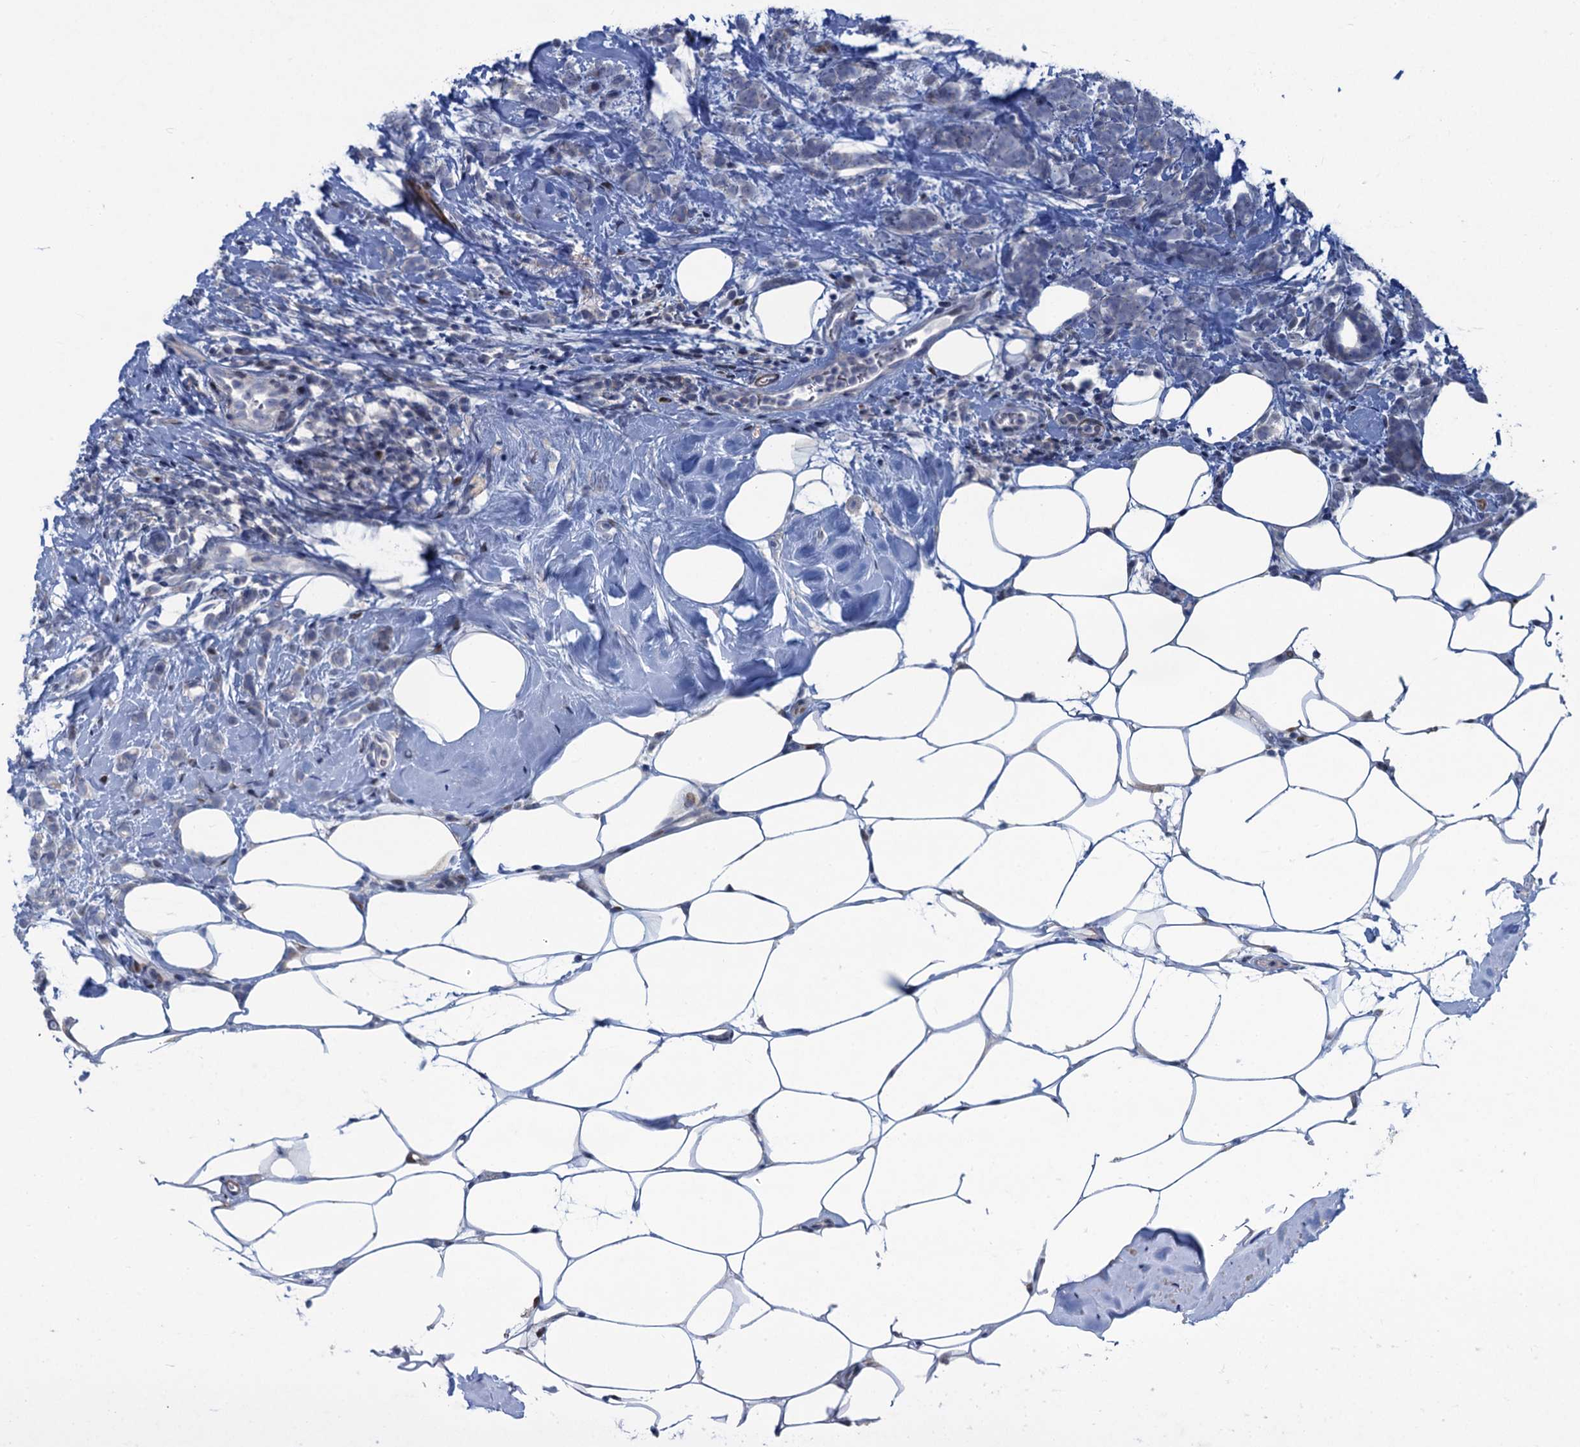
{"staining": {"intensity": "negative", "quantity": "none", "location": "none"}, "tissue": "breast cancer", "cell_type": "Tumor cells", "image_type": "cancer", "snomed": [{"axis": "morphology", "description": "Lobular carcinoma"}, {"axis": "topography", "description": "Breast"}], "caption": "High magnification brightfield microscopy of breast lobular carcinoma stained with DAB (3,3'-diaminobenzidine) (brown) and counterstained with hematoxylin (blue): tumor cells show no significant staining.", "gene": "ESYT3", "patient": {"sex": "female", "age": 58}}